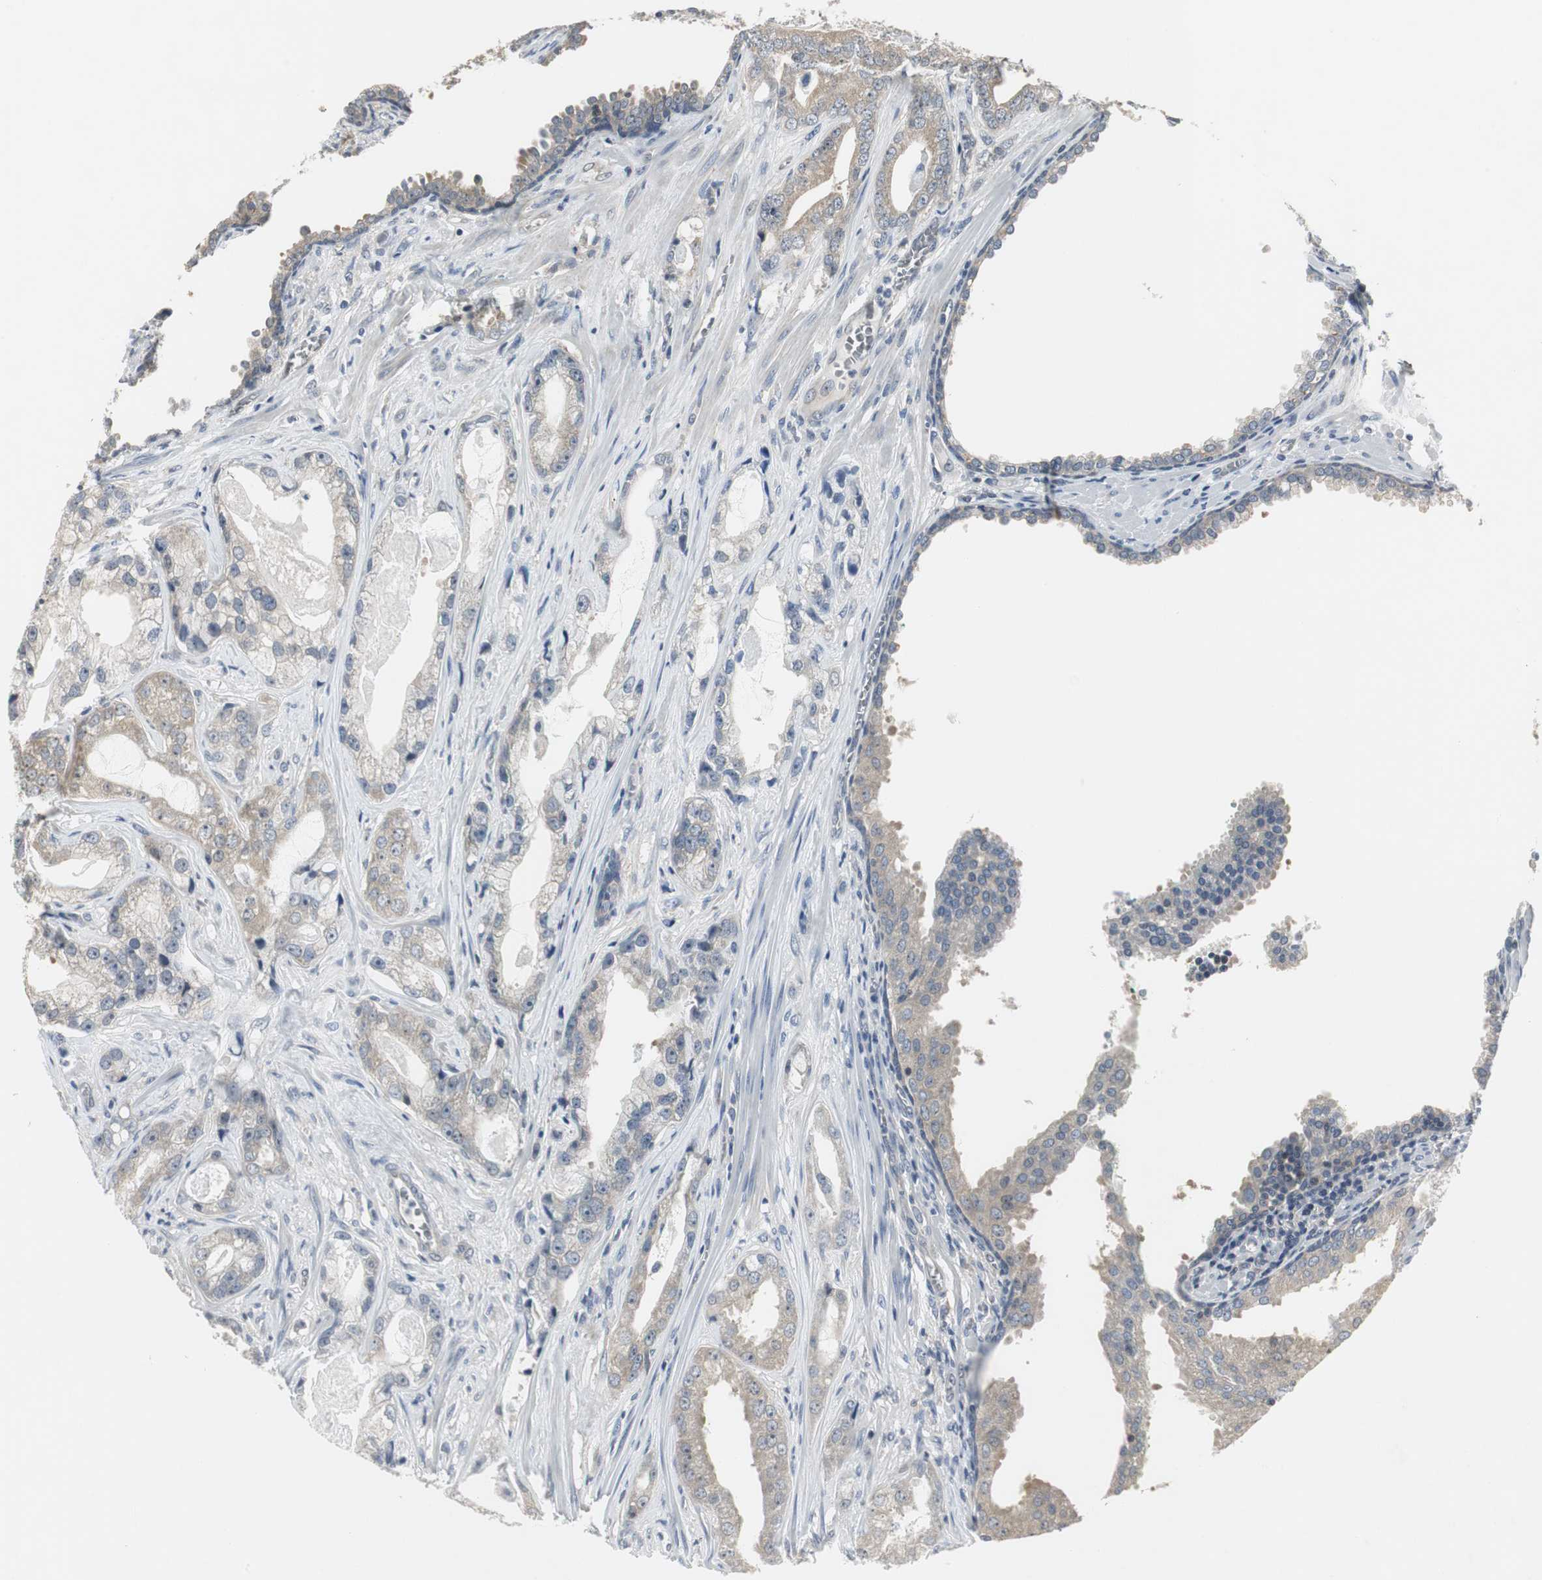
{"staining": {"intensity": "weak", "quantity": "25%-75%", "location": "cytoplasmic/membranous"}, "tissue": "prostate cancer", "cell_type": "Tumor cells", "image_type": "cancer", "snomed": [{"axis": "morphology", "description": "Adenocarcinoma, Low grade"}, {"axis": "topography", "description": "Prostate"}], "caption": "This histopathology image shows immunohistochemistry staining of human prostate cancer (adenocarcinoma (low-grade)), with low weak cytoplasmic/membranous staining in about 25%-75% of tumor cells.", "gene": "CCT5", "patient": {"sex": "male", "age": 59}}